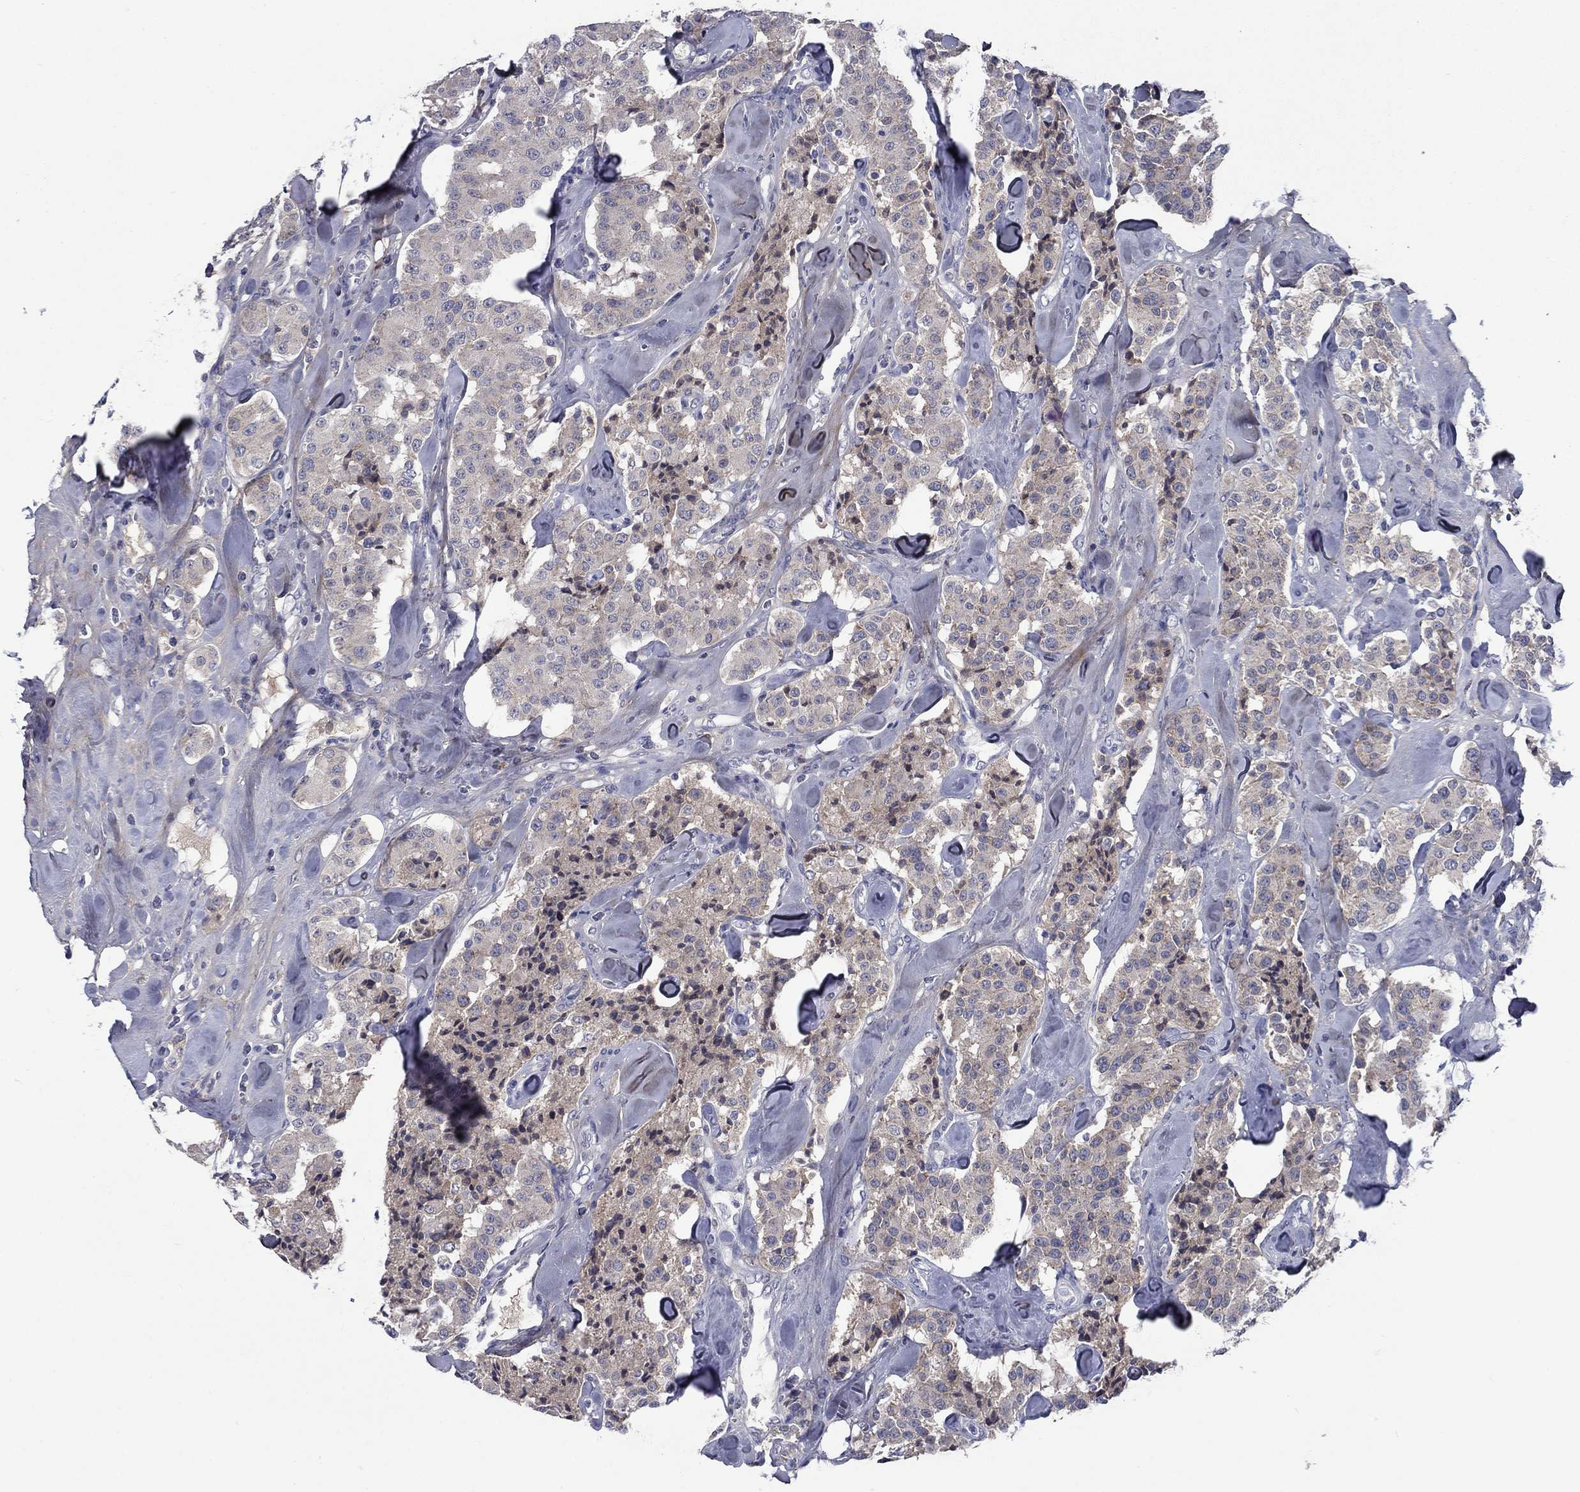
{"staining": {"intensity": "weak", "quantity": "25%-75%", "location": "cytoplasmic/membranous"}, "tissue": "carcinoid", "cell_type": "Tumor cells", "image_type": "cancer", "snomed": [{"axis": "morphology", "description": "Carcinoid, malignant, NOS"}, {"axis": "topography", "description": "Pancreas"}], "caption": "Immunohistochemical staining of carcinoid shows low levels of weak cytoplasmic/membranous protein expression in about 25%-75% of tumor cells.", "gene": "CACNA1A", "patient": {"sex": "male", "age": 41}}